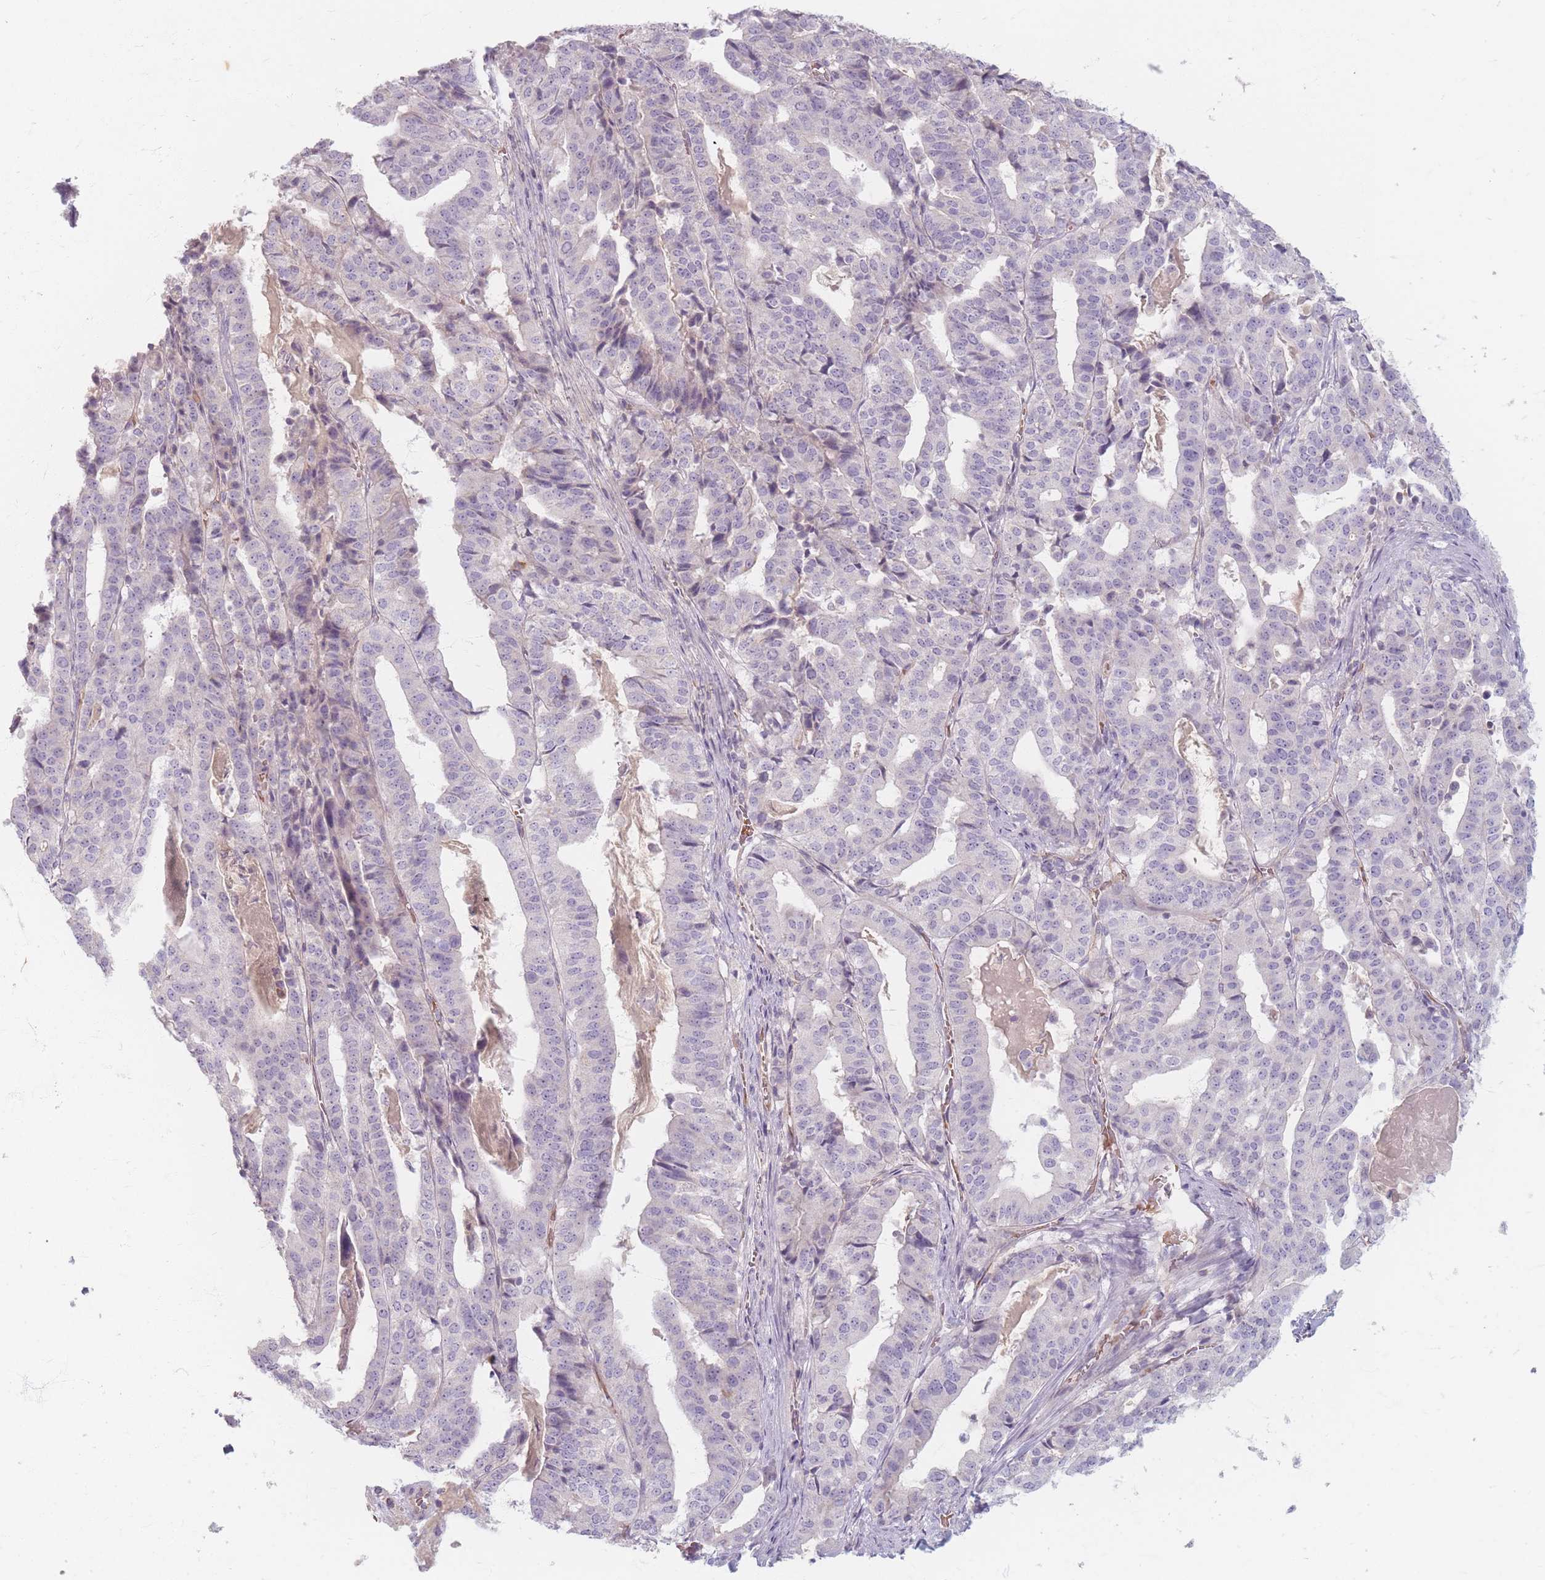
{"staining": {"intensity": "negative", "quantity": "none", "location": "none"}, "tissue": "stomach cancer", "cell_type": "Tumor cells", "image_type": "cancer", "snomed": [{"axis": "morphology", "description": "Adenocarcinoma, NOS"}, {"axis": "topography", "description": "Stomach"}], "caption": "An immunohistochemistry (IHC) image of stomach cancer (adenocarcinoma) is shown. There is no staining in tumor cells of stomach cancer (adenocarcinoma). (IHC, brightfield microscopy, high magnification).", "gene": "CHCHD7", "patient": {"sex": "male", "age": 48}}